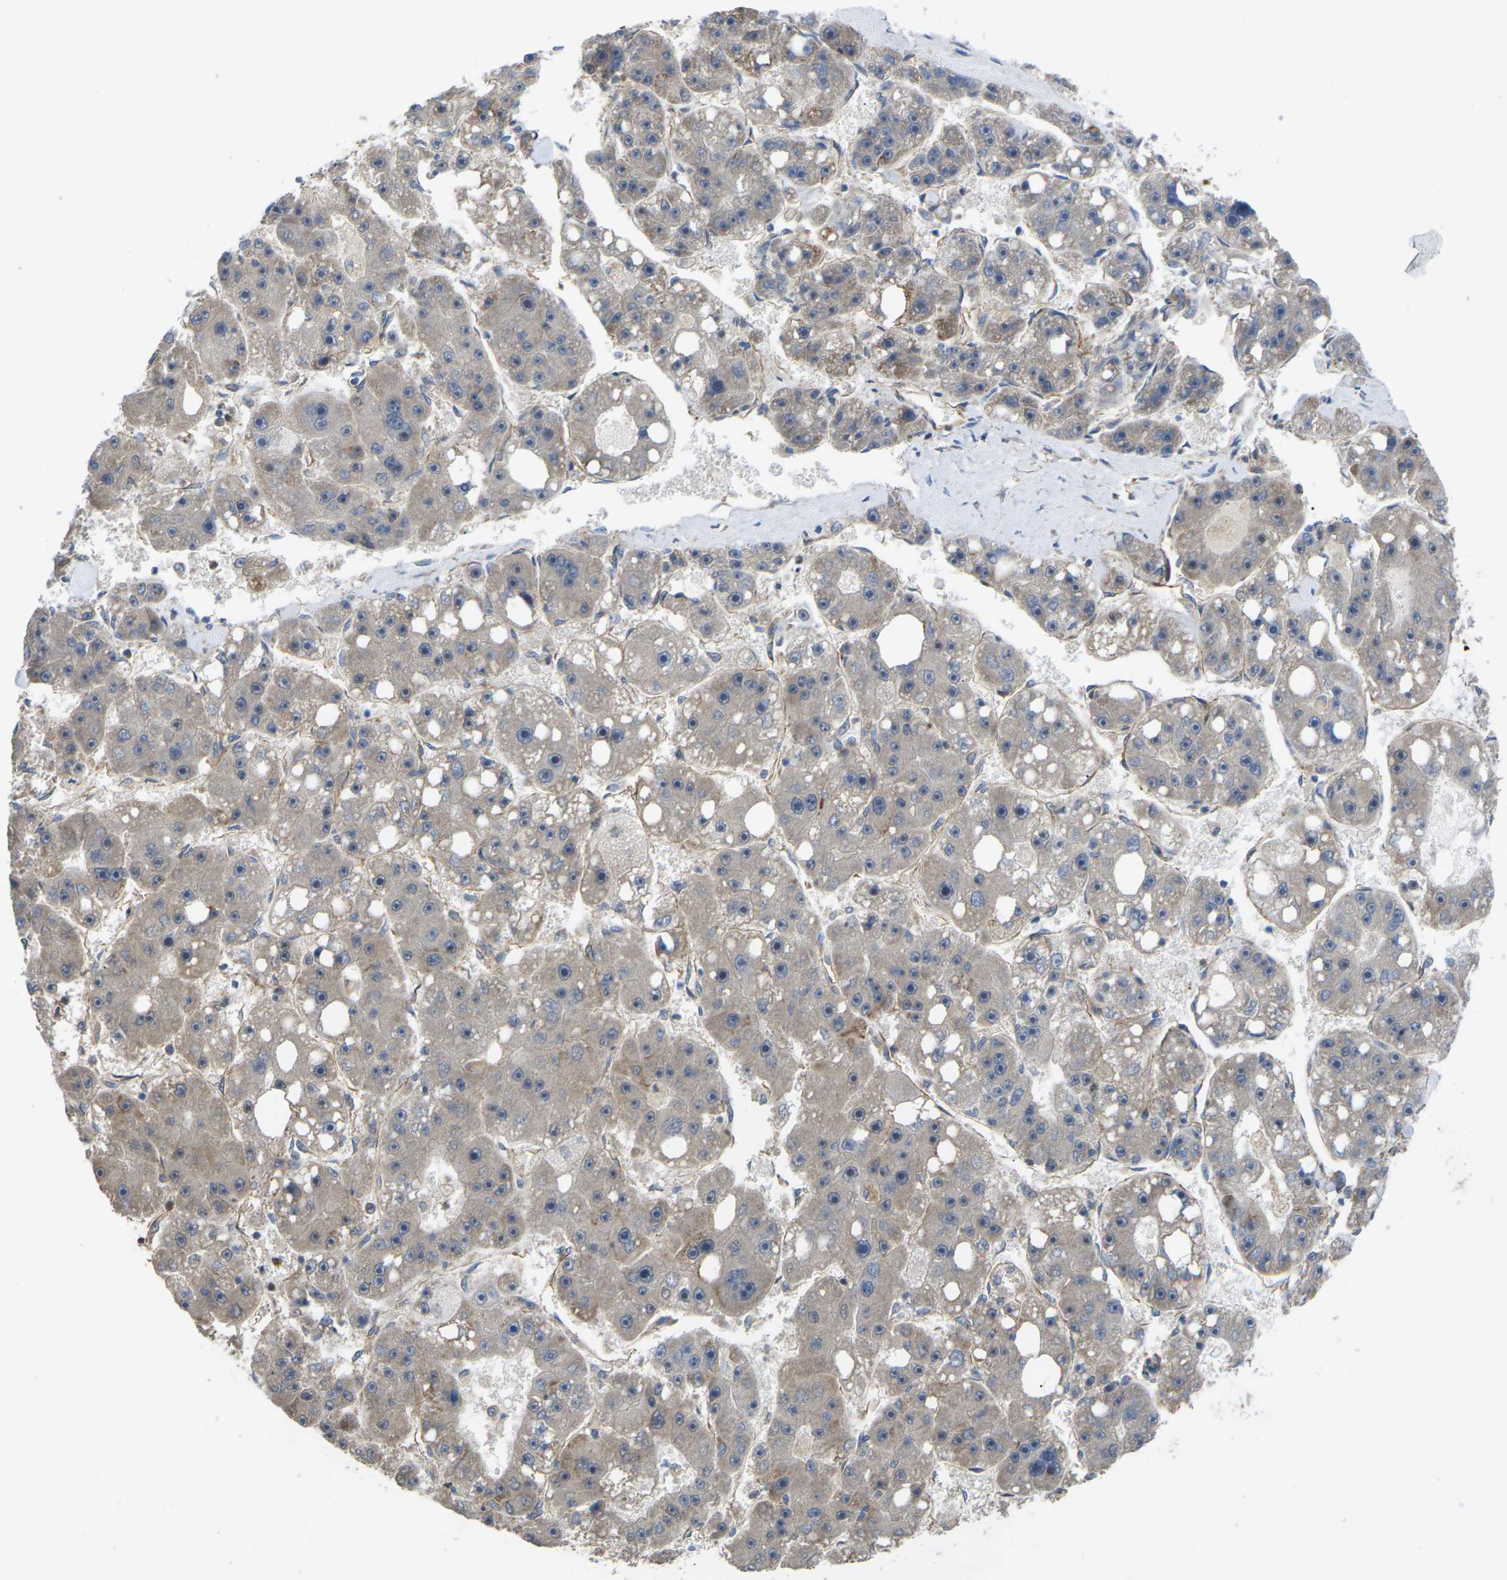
{"staining": {"intensity": "negative", "quantity": "none", "location": "none"}, "tissue": "liver cancer", "cell_type": "Tumor cells", "image_type": "cancer", "snomed": [{"axis": "morphology", "description": "Carcinoma, Hepatocellular, NOS"}, {"axis": "topography", "description": "Liver"}], "caption": "This is an immunohistochemistry (IHC) photomicrograph of human liver cancer (hepatocellular carcinoma). There is no staining in tumor cells.", "gene": "TIAM1", "patient": {"sex": "female", "age": 61}}